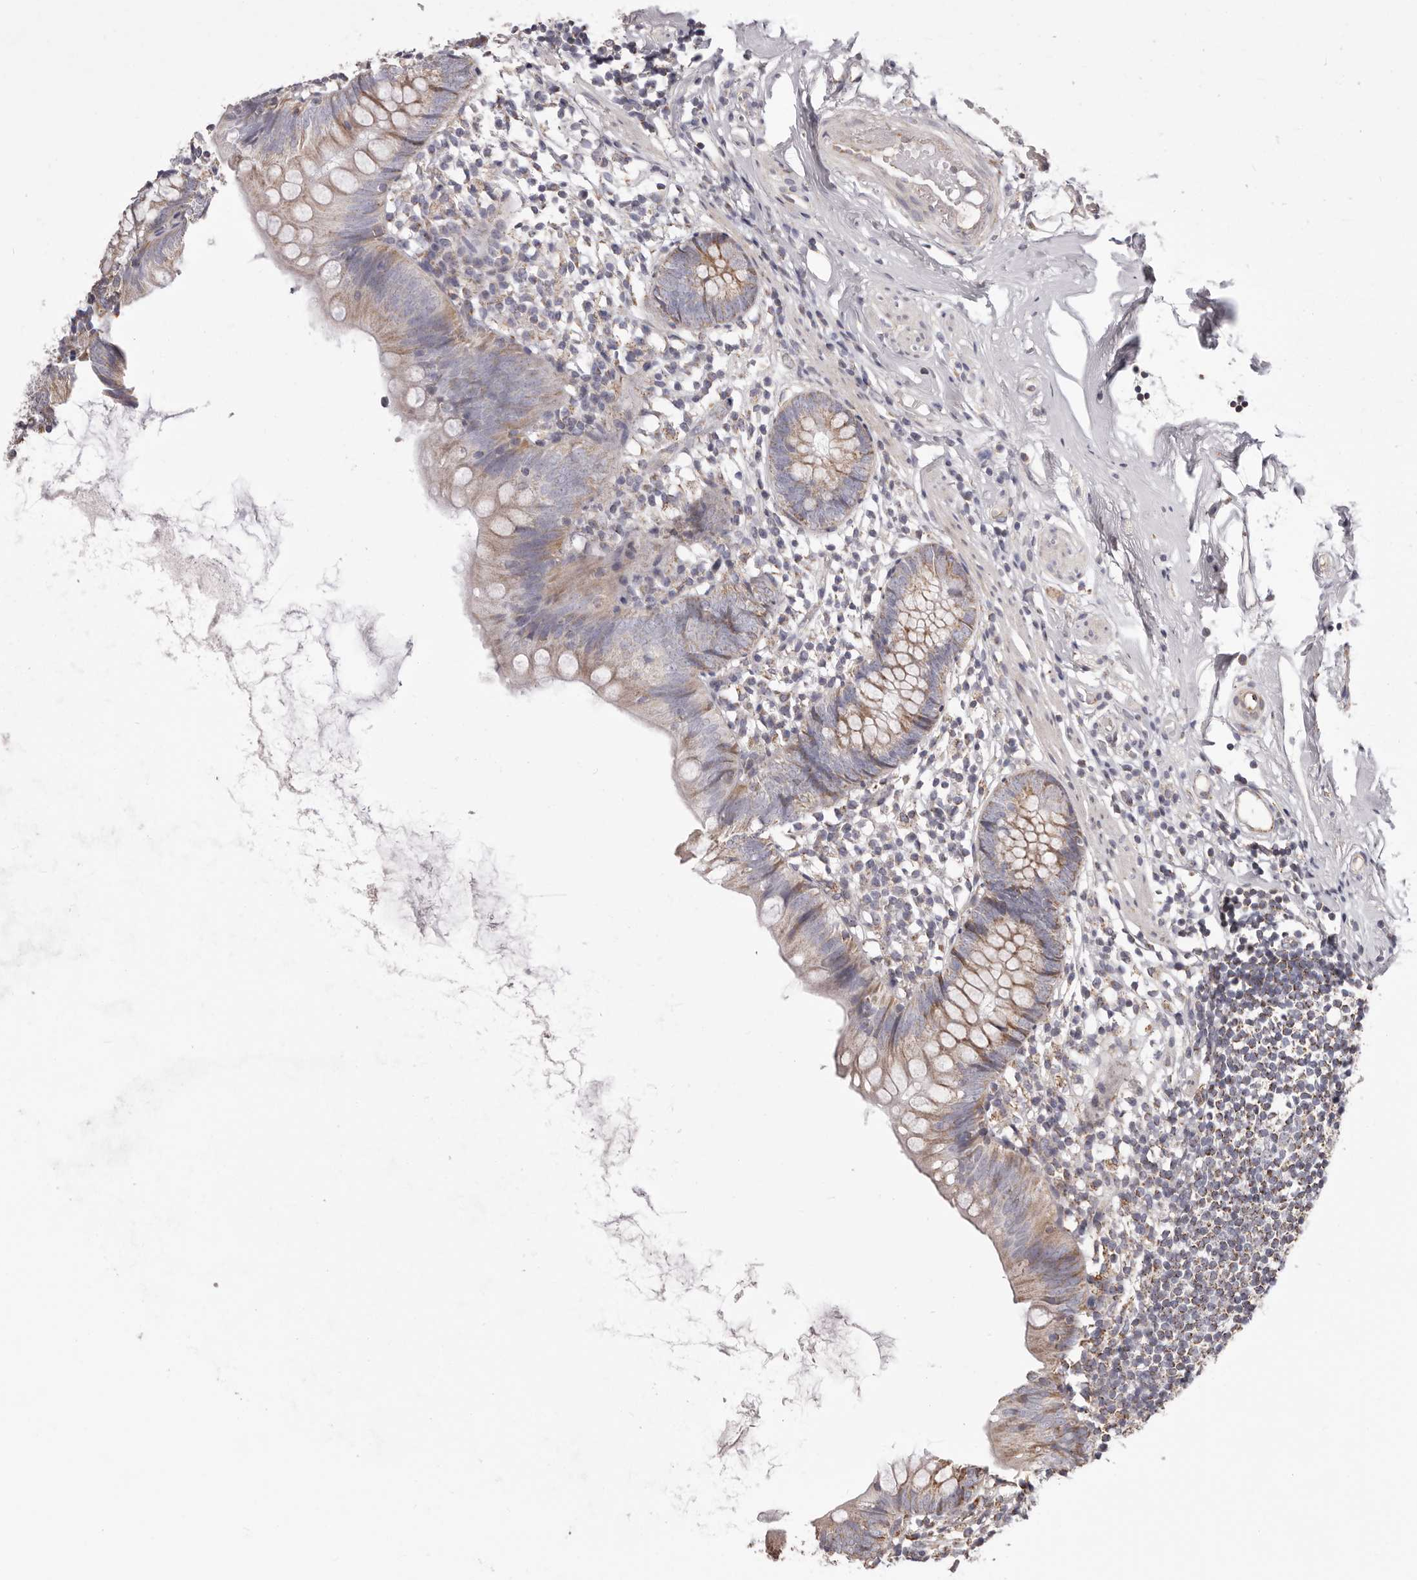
{"staining": {"intensity": "moderate", "quantity": ">75%", "location": "cytoplasmic/membranous"}, "tissue": "appendix", "cell_type": "Glandular cells", "image_type": "normal", "snomed": [{"axis": "morphology", "description": "Normal tissue, NOS"}, {"axis": "topography", "description": "Appendix"}], "caption": "Appendix stained with immunohistochemistry exhibits moderate cytoplasmic/membranous positivity in about >75% of glandular cells.", "gene": "CHRM2", "patient": {"sex": "female", "age": 62}}